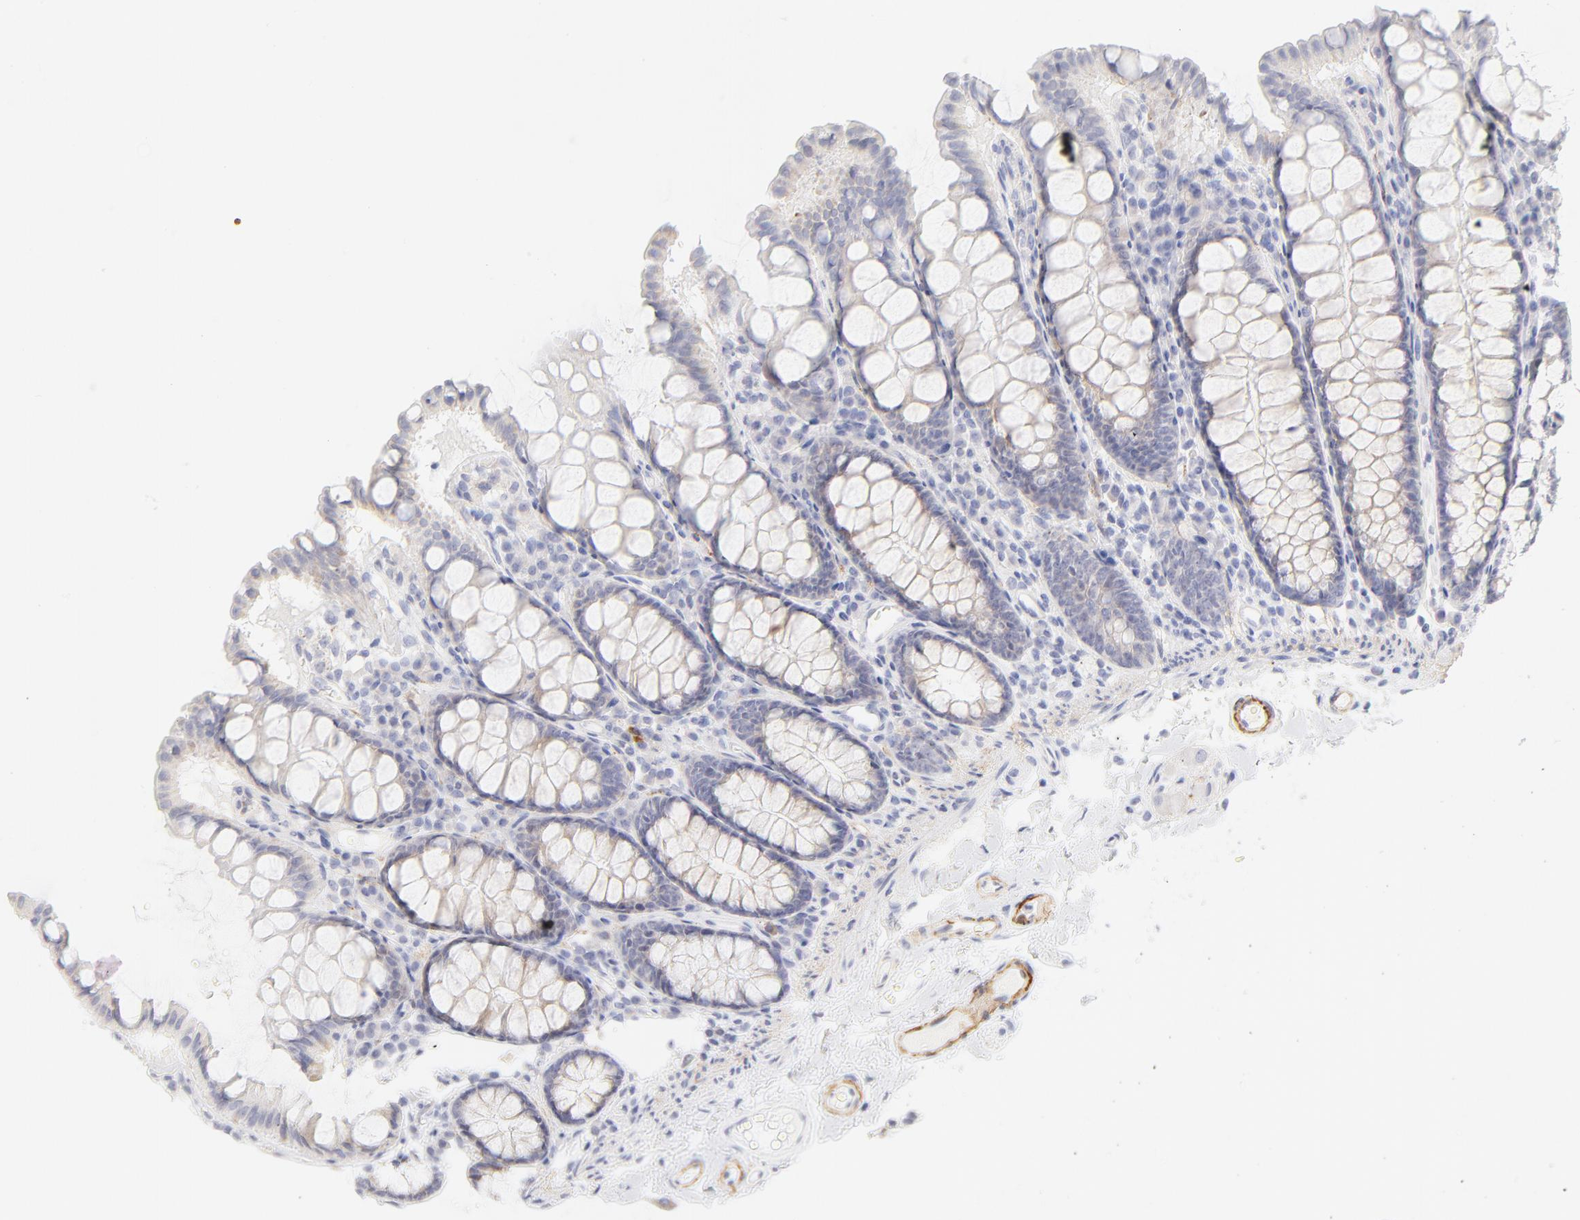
{"staining": {"intensity": "strong", "quantity": ">75%", "location": "cytoplasmic/membranous"}, "tissue": "colon", "cell_type": "Endothelial cells", "image_type": "normal", "snomed": [{"axis": "morphology", "description": "Normal tissue, NOS"}, {"axis": "topography", "description": "Colon"}], "caption": "Protein analysis of normal colon reveals strong cytoplasmic/membranous positivity in about >75% of endothelial cells.", "gene": "NPNT", "patient": {"sex": "female", "age": 61}}